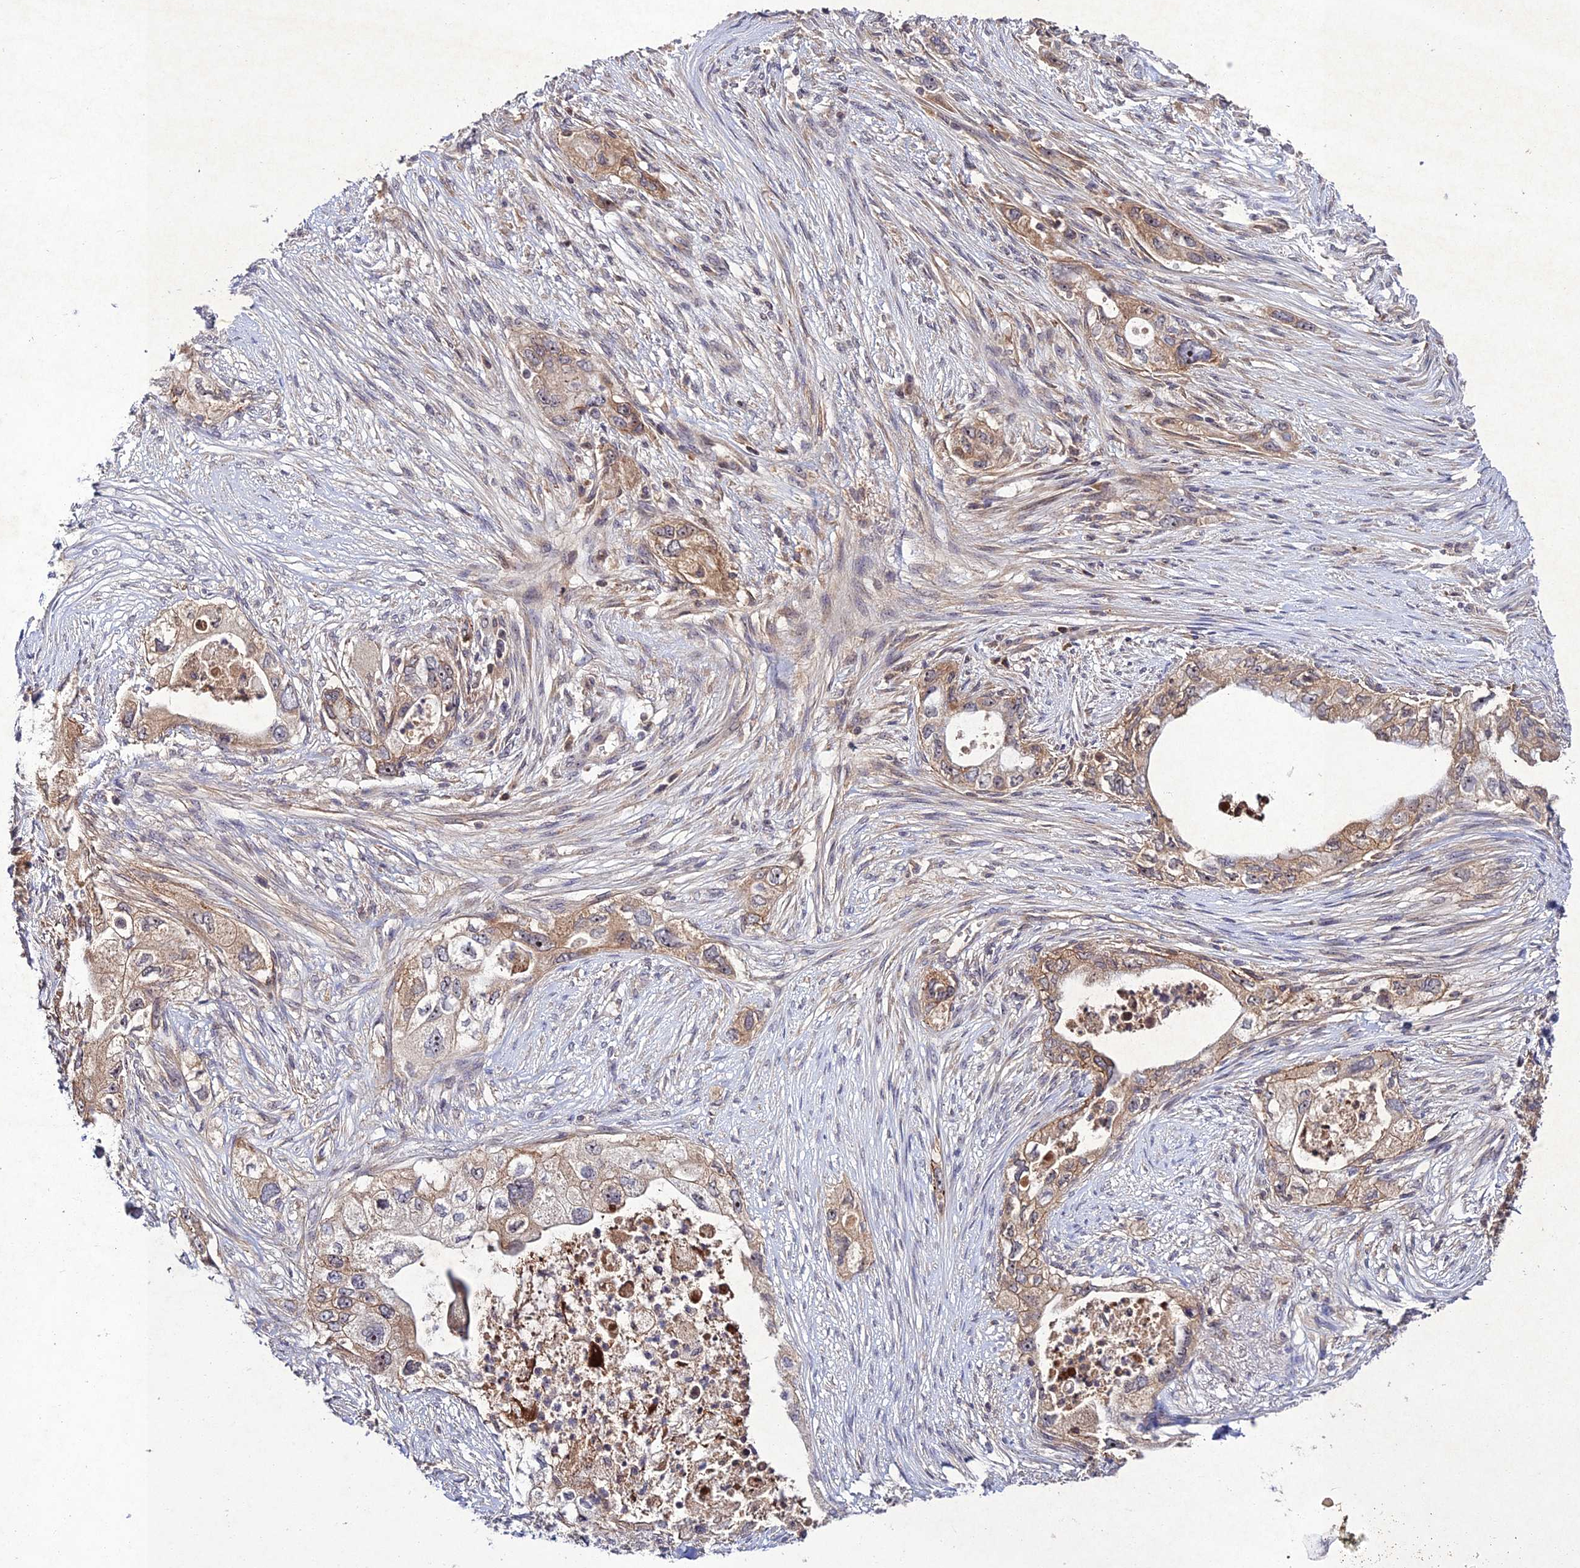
{"staining": {"intensity": "weak", "quantity": "25%-75%", "location": "cytoplasmic/membranous"}, "tissue": "pancreatic cancer", "cell_type": "Tumor cells", "image_type": "cancer", "snomed": [{"axis": "morphology", "description": "Adenocarcinoma, NOS"}, {"axis": "topography", "description": "Pancreas"}], "caption": "Adenocarcinoma (pancreatic) stained with DAB immunohistochemistry (IHC) reveals low levels of weak cytoplasmic/membranous staining in about 25%-75% of tumor cells. (brown staining indicates protein expression, while blue staining denotes nuclei).", "gene": "CHST5", "patient": {"sex": "female", "age": 73}}